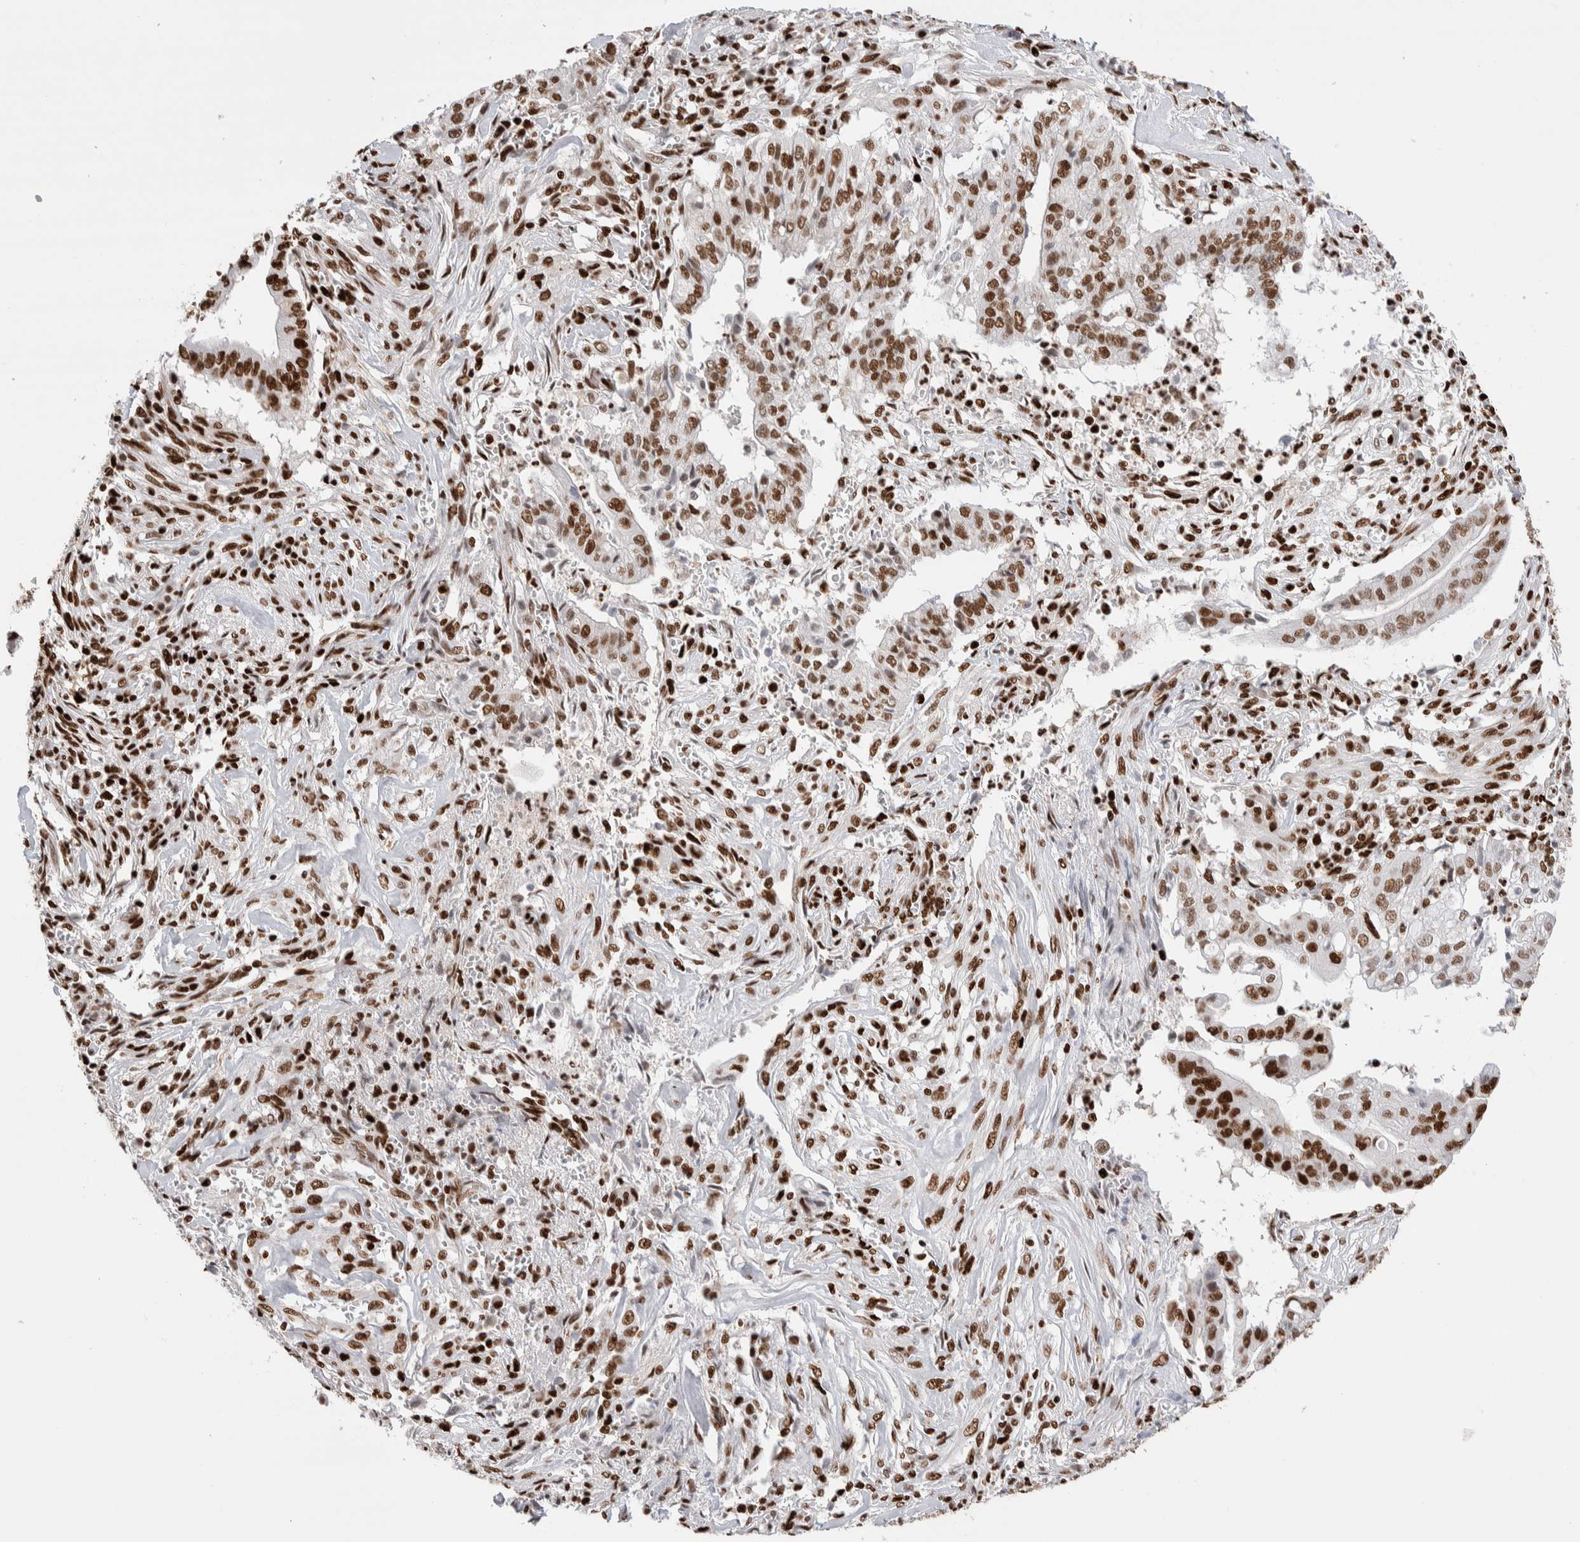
{"staining": {"intensity": "strong", "quantity": ">75%", "location": "nuclear"}, "tissue": "cervical cancer", "cell_type": "Tumor cells", "image_type": "cancer", "snomed": [{"axis": "morphology", "description": "Adenocarcinoma, NOS"}, {"axis": "topography", "description": "Cervix"}], "caption": "Human cervical cancer stained for a protein (brown) exhibits strong nuclear positive staining in about >75% of tumor cells.", "gene": "RNASEK-C17orf49", "patient": {"sex": "female", "age": 44}}